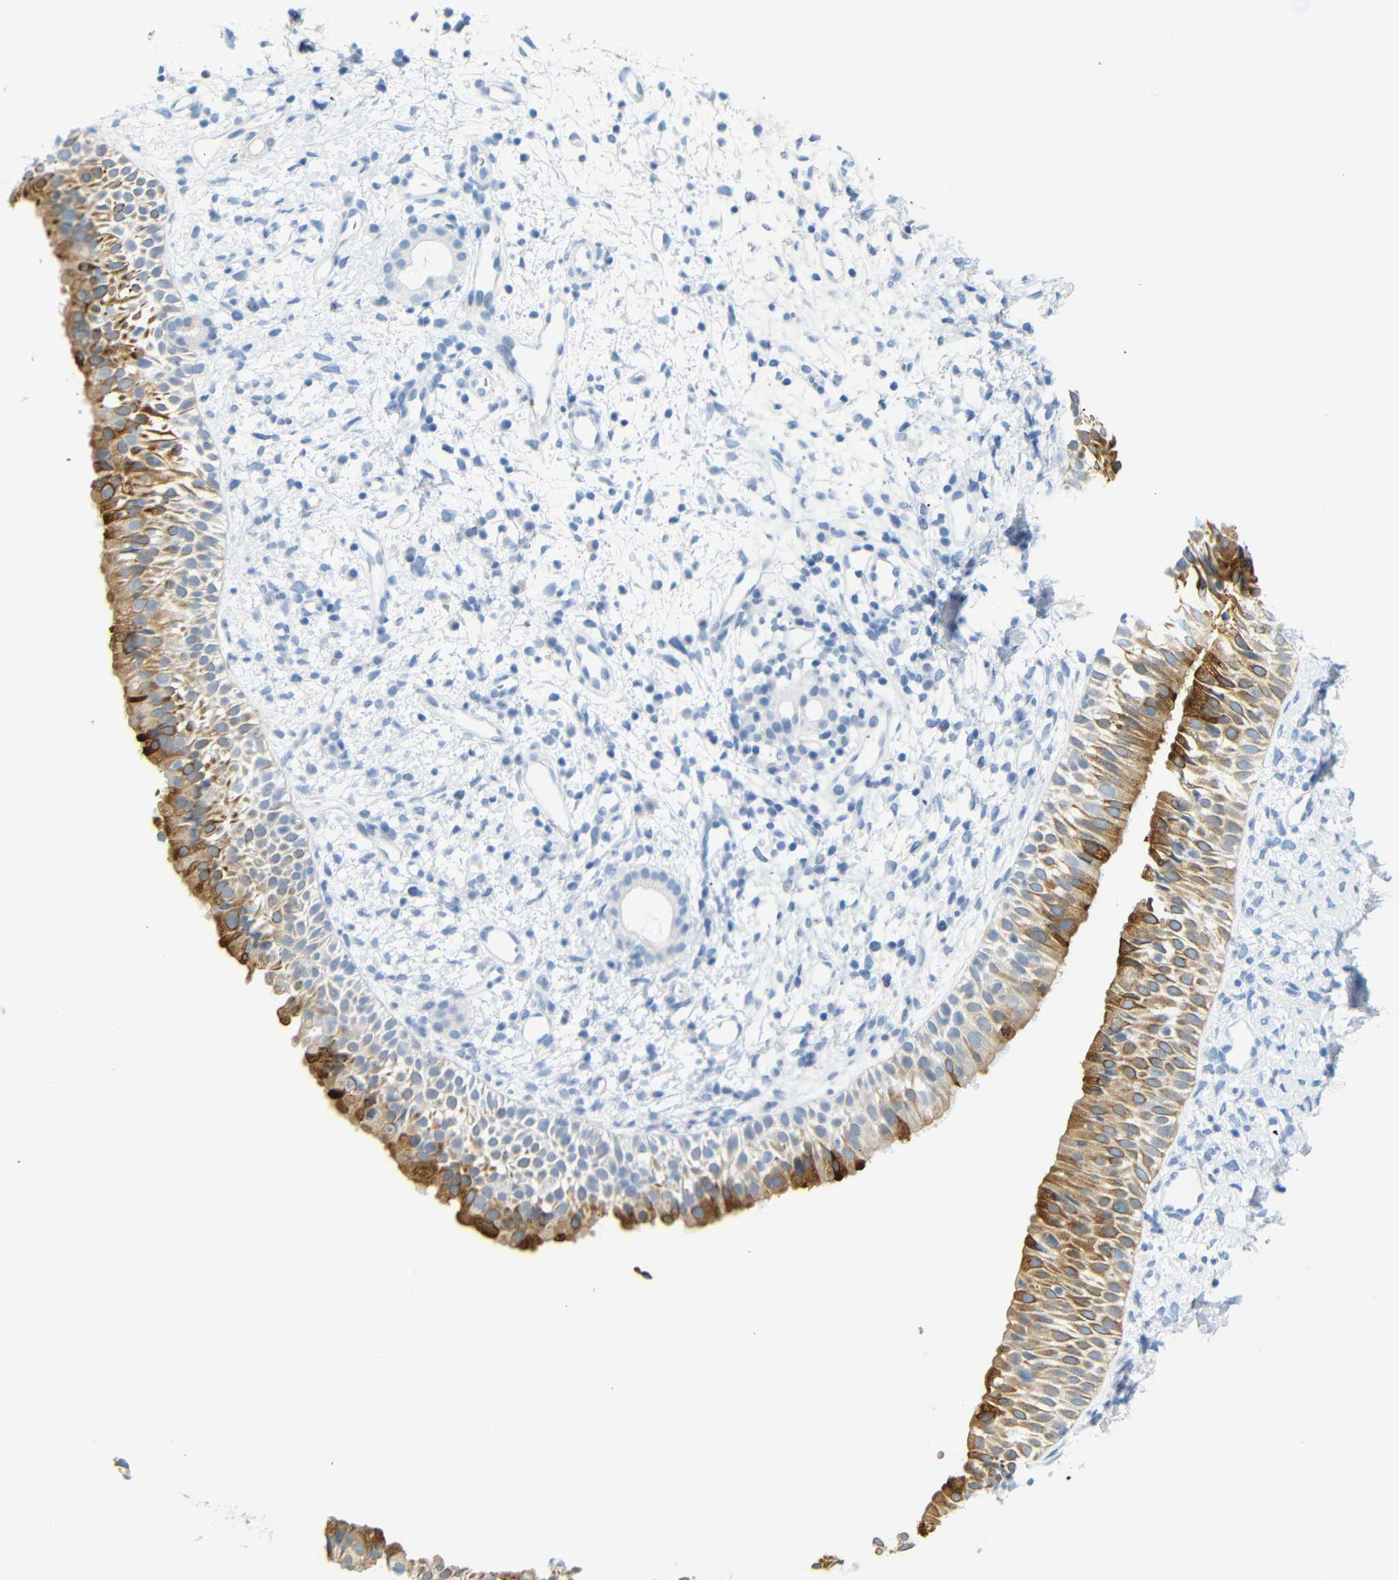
{"staining": {"intensity": "moderate", "quantity": "25%-75%", "location": "cytoplasmic/membranous"}, "tissue": "nasopharynx", "cell_type": "Respiratory epithelial cells", "image_type": "normal", "snomed": [{"axis": "morphology", "description": "Normal tissue, NOS"}, {"axis": "topography", "description": "Nasopharynx"}], "caption": "Nasopharynx stained with DAB (3,3'-diaminobenzidine) IHC reveals medium levels of moderate cytoplasmic/membranous staining in about 25%-75% of respiratory epithelial cells. (DAB (3,3'-diaminobenzidine) IHC with brightfield microscopy, high magnification).", "gene": "DYNAP", "patient": {"sex": "male", "age": 22}}